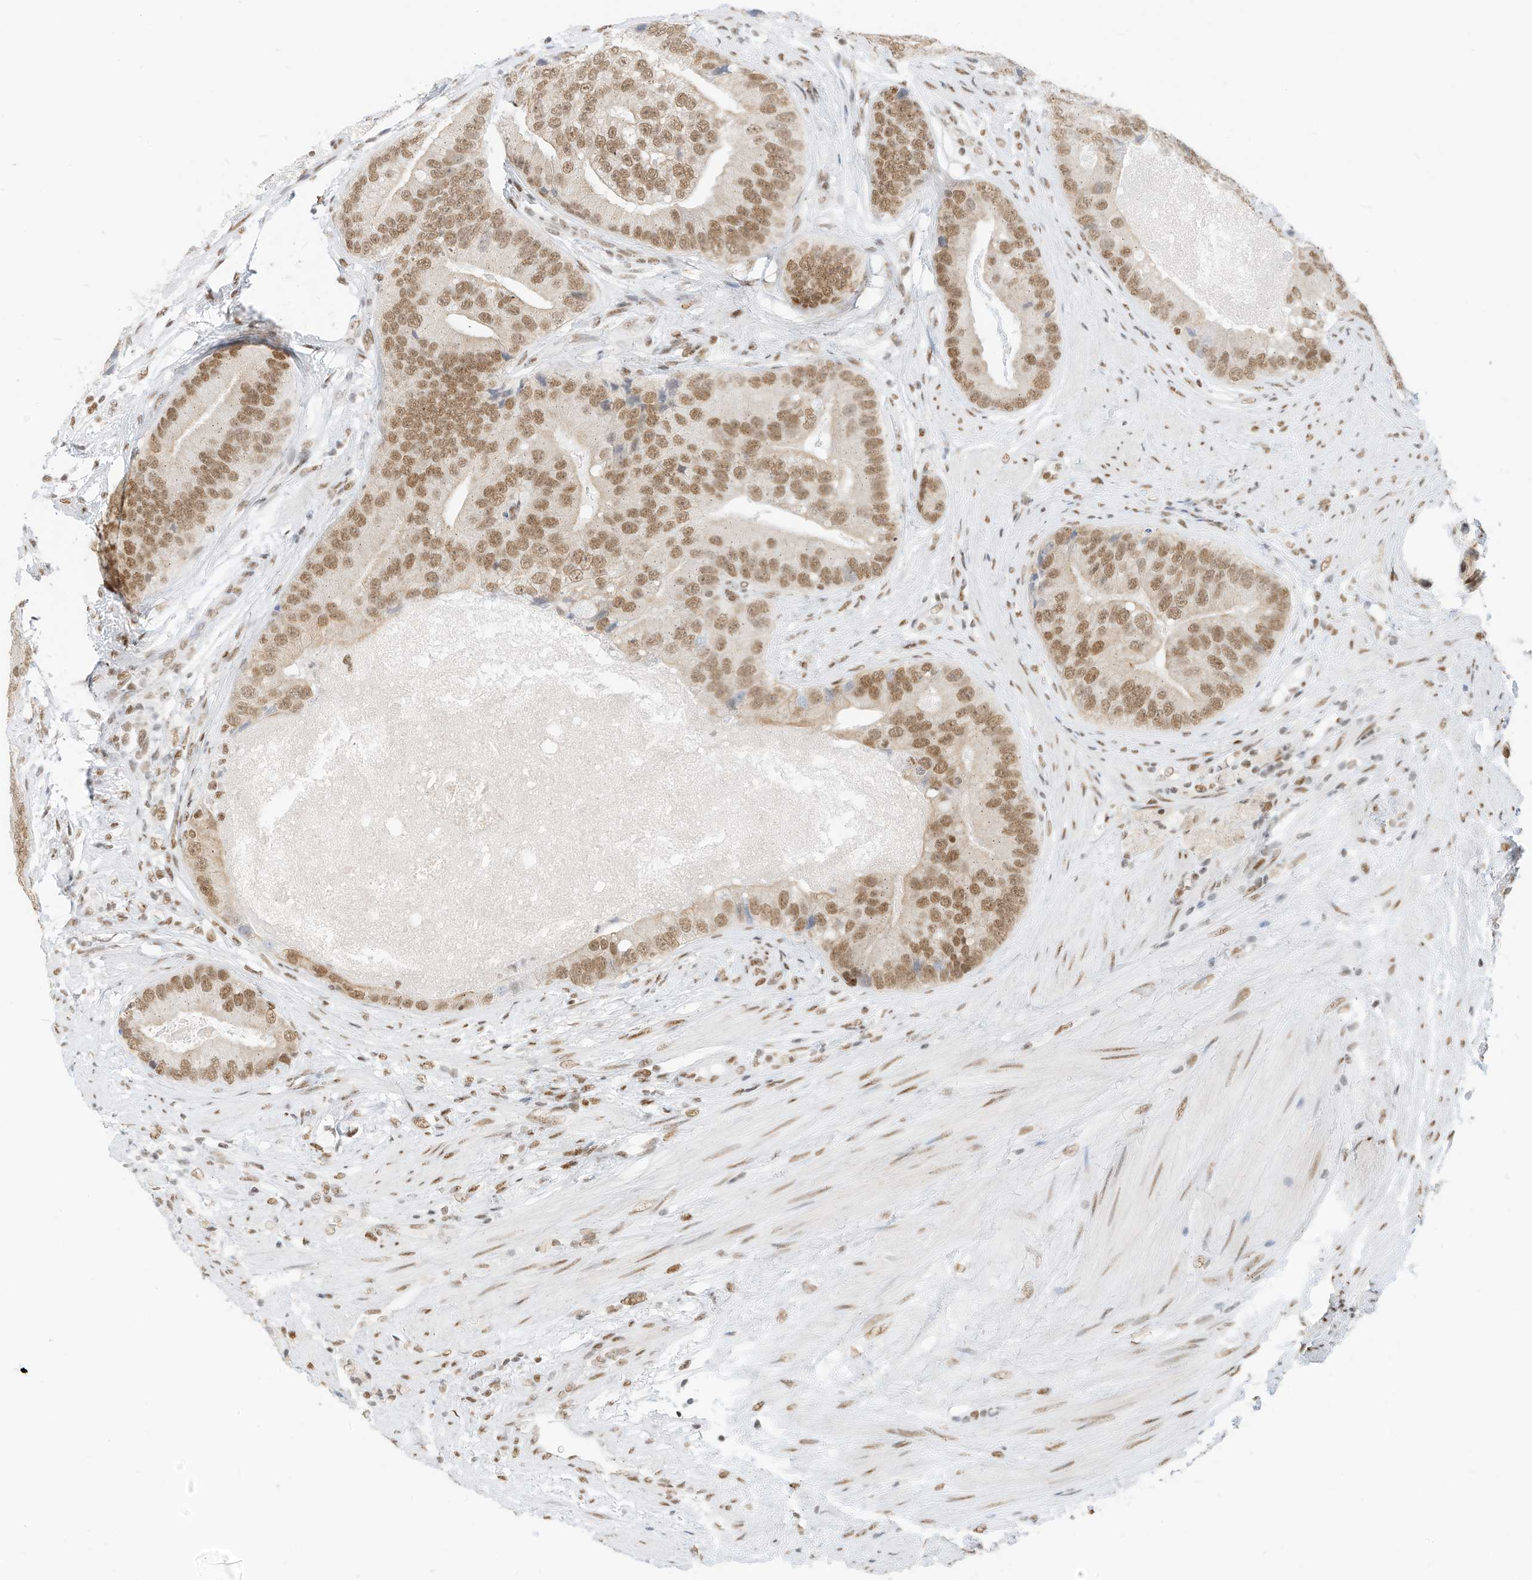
{"staining": {"intensity": "moderate", "quantity": ">75%", "location": "nuclear"}, "tissue": "prostate cancer", "cell_type": "Tumor cells", "image_type": "cancer", "snomed": [{"axis": "morphology", "description": "Adenocarcinoma, High grade"}, {"axis": "topography", "description": "Prostate"}], "caption": "Prostate high-grade adenocarcinoma was stained to show a protein in brown. There is medium levels of moderate nuclear positivity in approximately >75% of tumor cells.", "gene": "SMARCA2", "patient": {"sex": "male", "age": 70}}